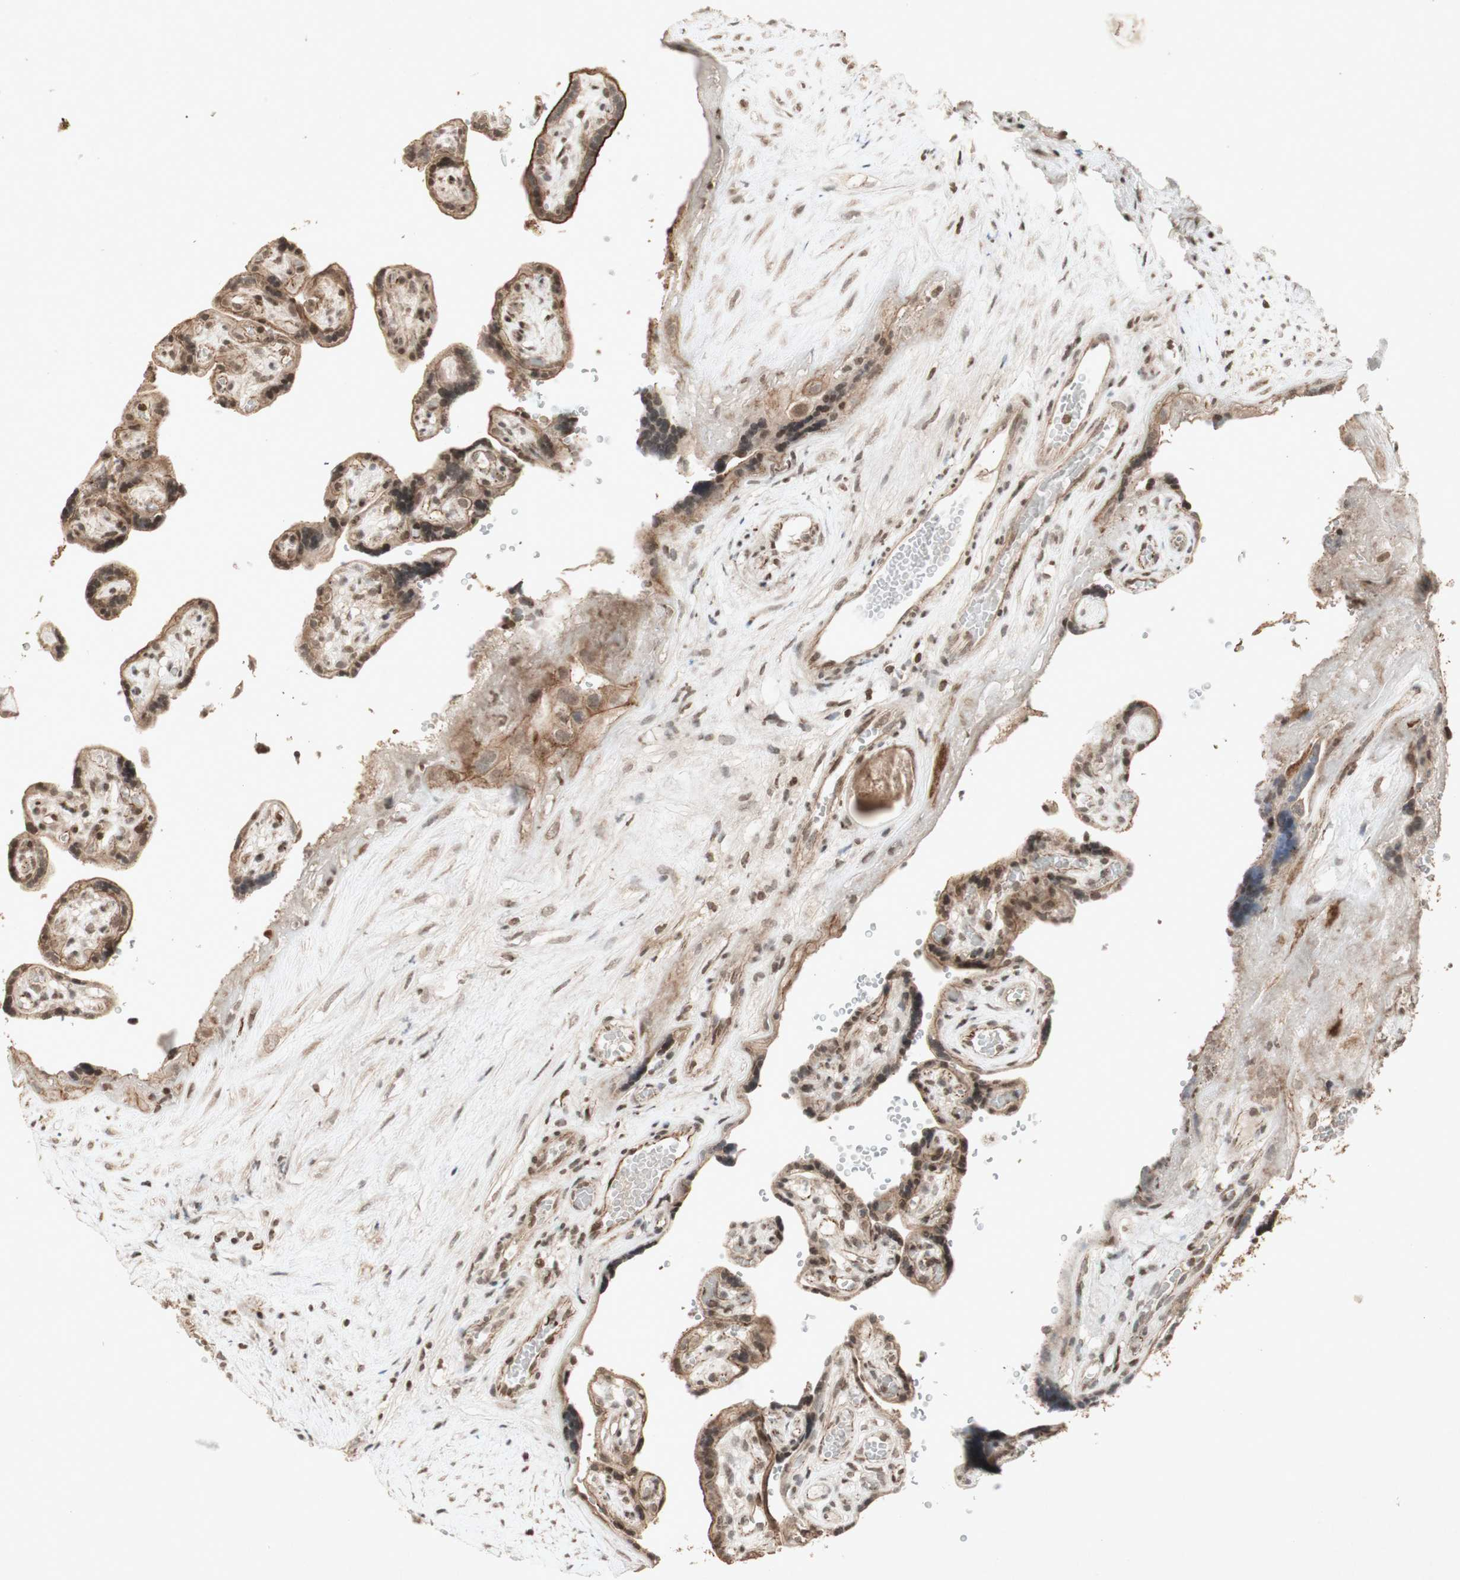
{"staining": {"intensity": "moderate", "quantity": ">75%", "location": "cytoplasmic/membranous"}, "tissue": "placenta", "cell_type": "Trophoblastic cells", "image_type": "normal", "snomed": [{"axis": "morphology", "description": "Normal tissue, NOS"}, {"axis": "topography", "description": "Placenta"}], "caption": "Protein expression analysis of benign human placenta reveals moderate cytoplasmic/membranous expression in approximately >75% of trophoblastic cells. The staining is performed using DAB (3,3'-diaminobenzidine) brown chromogen to label protein expression. The nuclei are counter-stained blue using hematoxylin.", "gene": "PLXNA1", "patient": {"sex": "female", "age": 30}}